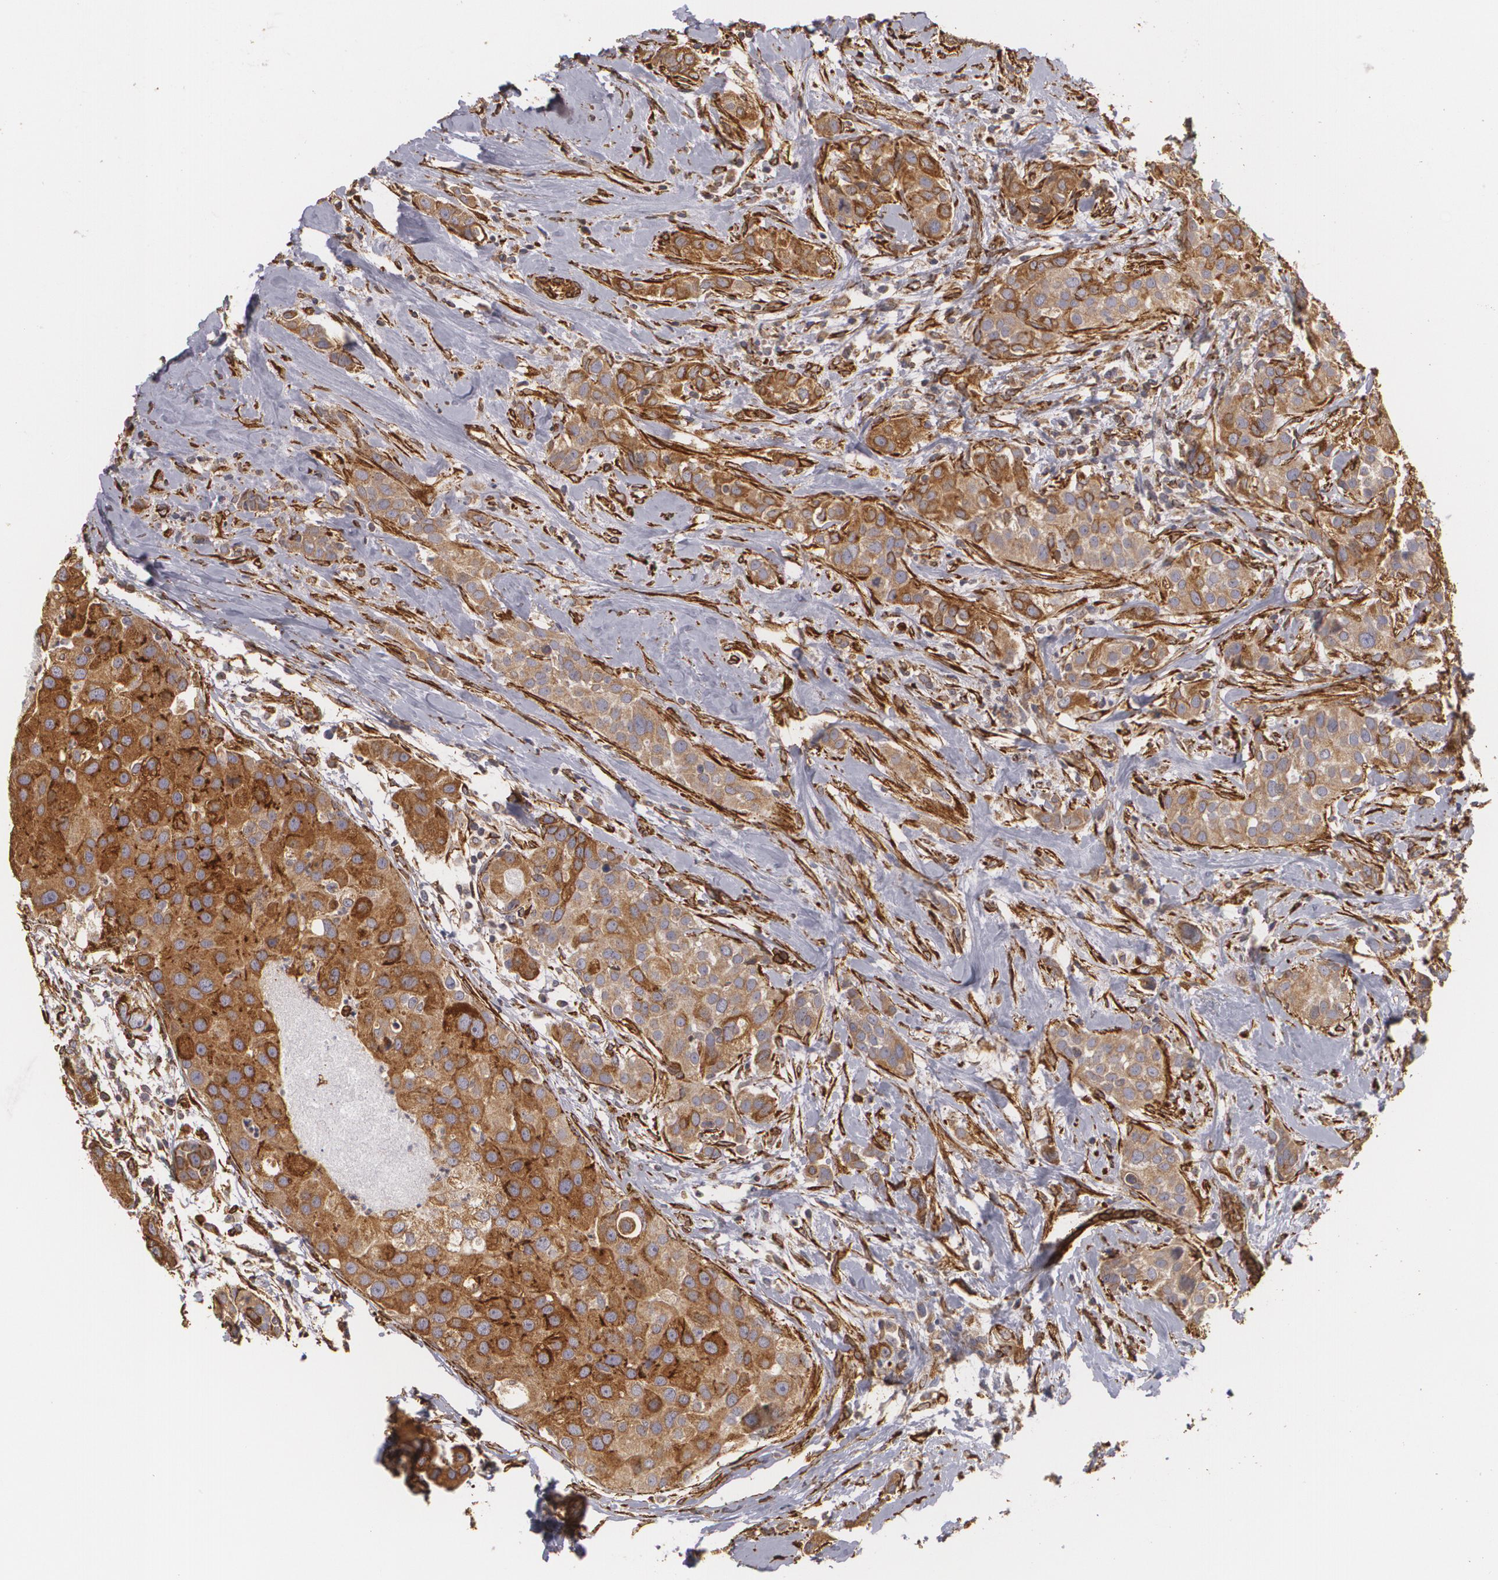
{"staining": {"intensity": "moderate", "quantity": ">75%", "location": "cytoplasmic/membranous"}, "tissue": "breast cancer", "cell_type": "Tumor cells", "image_type": "cancer", "snomed": [{"axis": "morphology", "description": "Duct carcinoma"}, {"axis": "topography", "description": "Breast"}], "caption": "Human breast infiltrating ductal carcinoma stained with a protein marker demonstrates moderate staining in tumor cells.", "gene": "CYB5R3", "patient": {"sex": "female", "age": 45}}